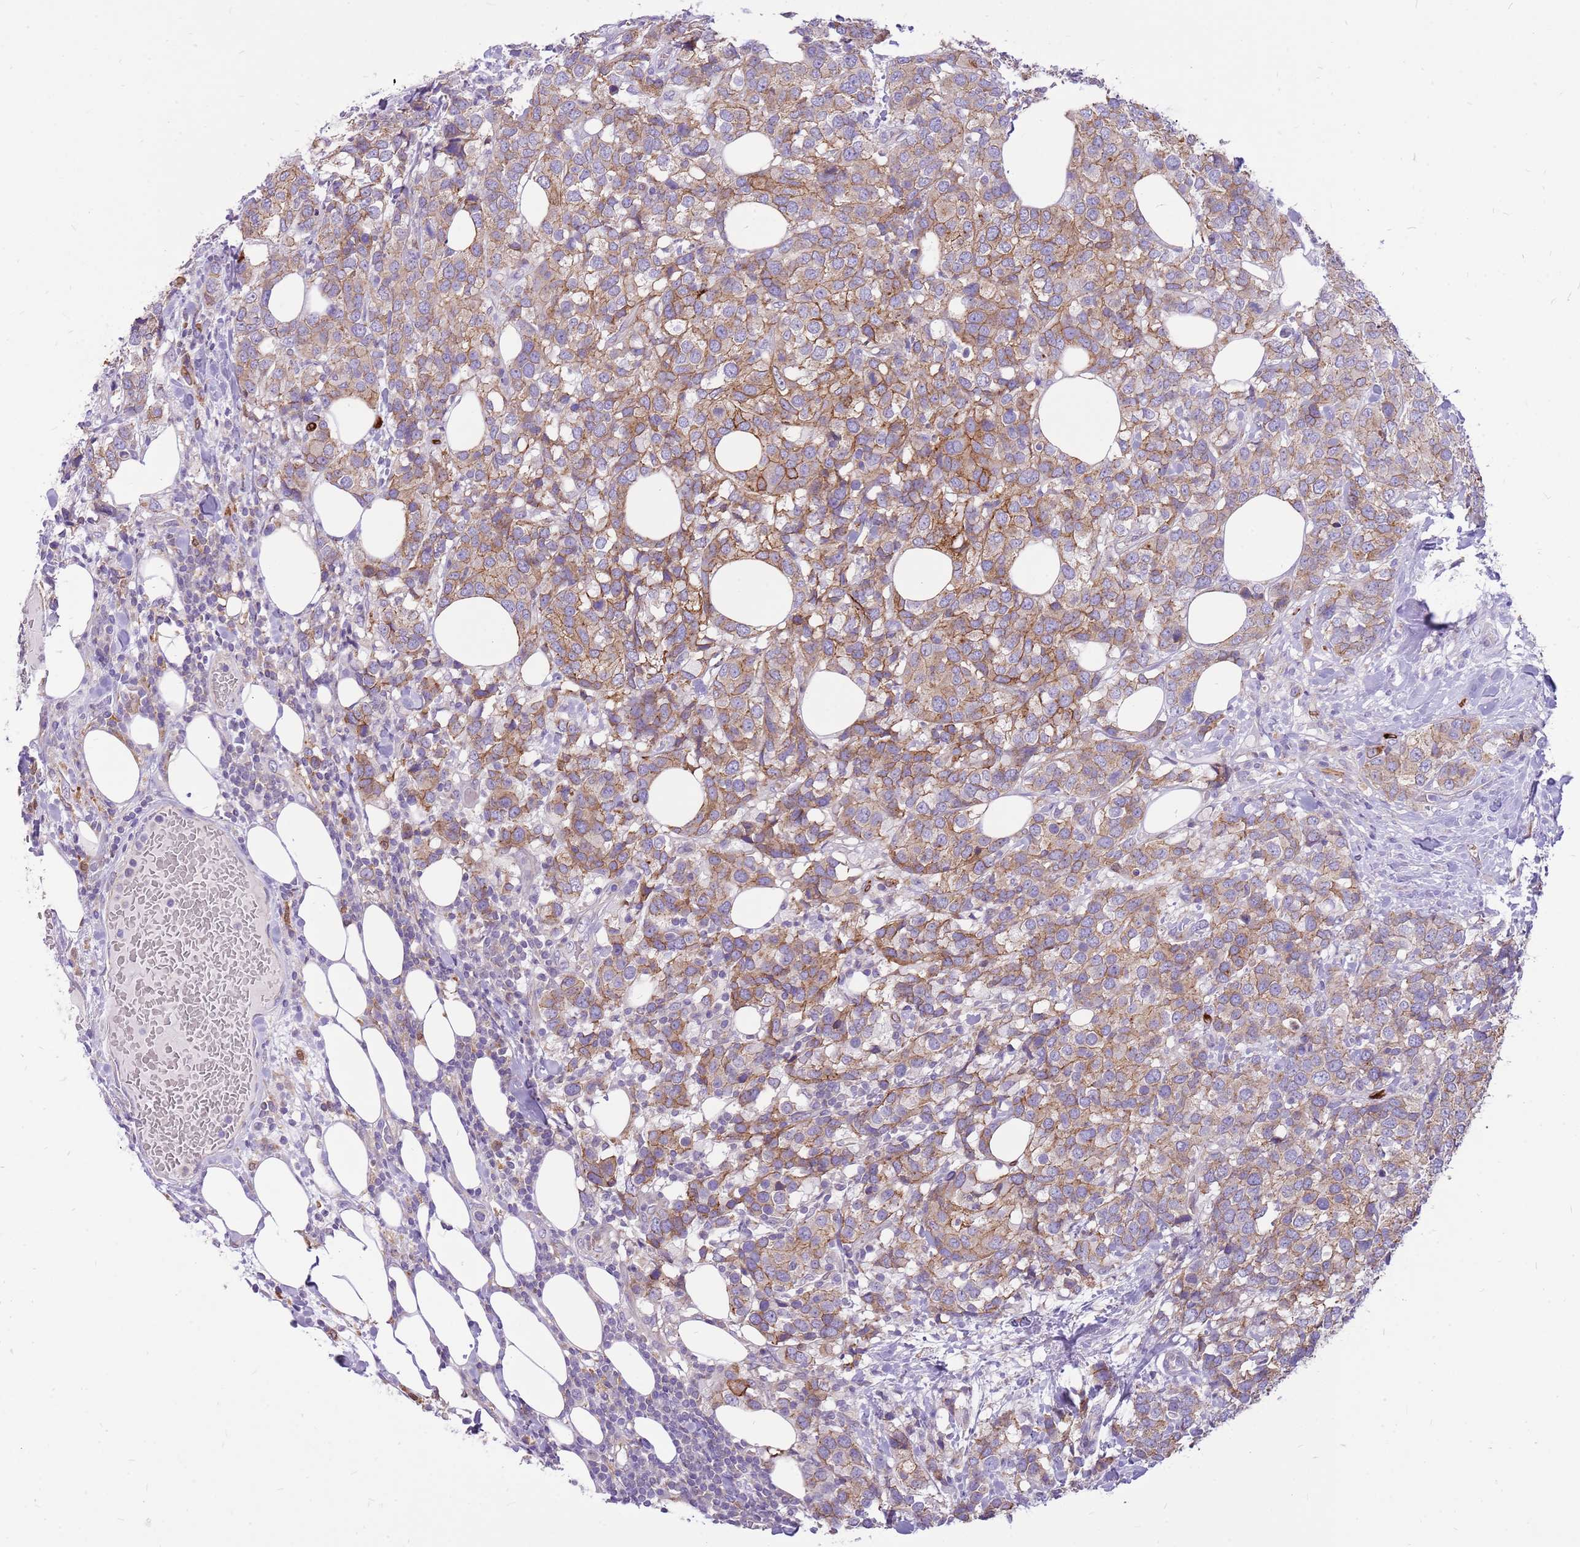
{"staining": {"intensity": "moderate", "quantity": ">75%", "location": "cytoplasmic/membranous"}, "tissue": "breast cancer", "cell_type": "Tumor cells", "image_type": "cancer", "snomed": [{"axis": "morphology", "description": "Lobular carcinoma"}, {"axis": "topography", "description": "Breast"}], "caption": "Protein analysis of lobular carcinoma (breast) tissue exhibits moderate cytoplasmic/membranous expression in approximately >75% of tumor cells.", "gene": "WDR90", "patient": {"sex": "female", "age": 59}}